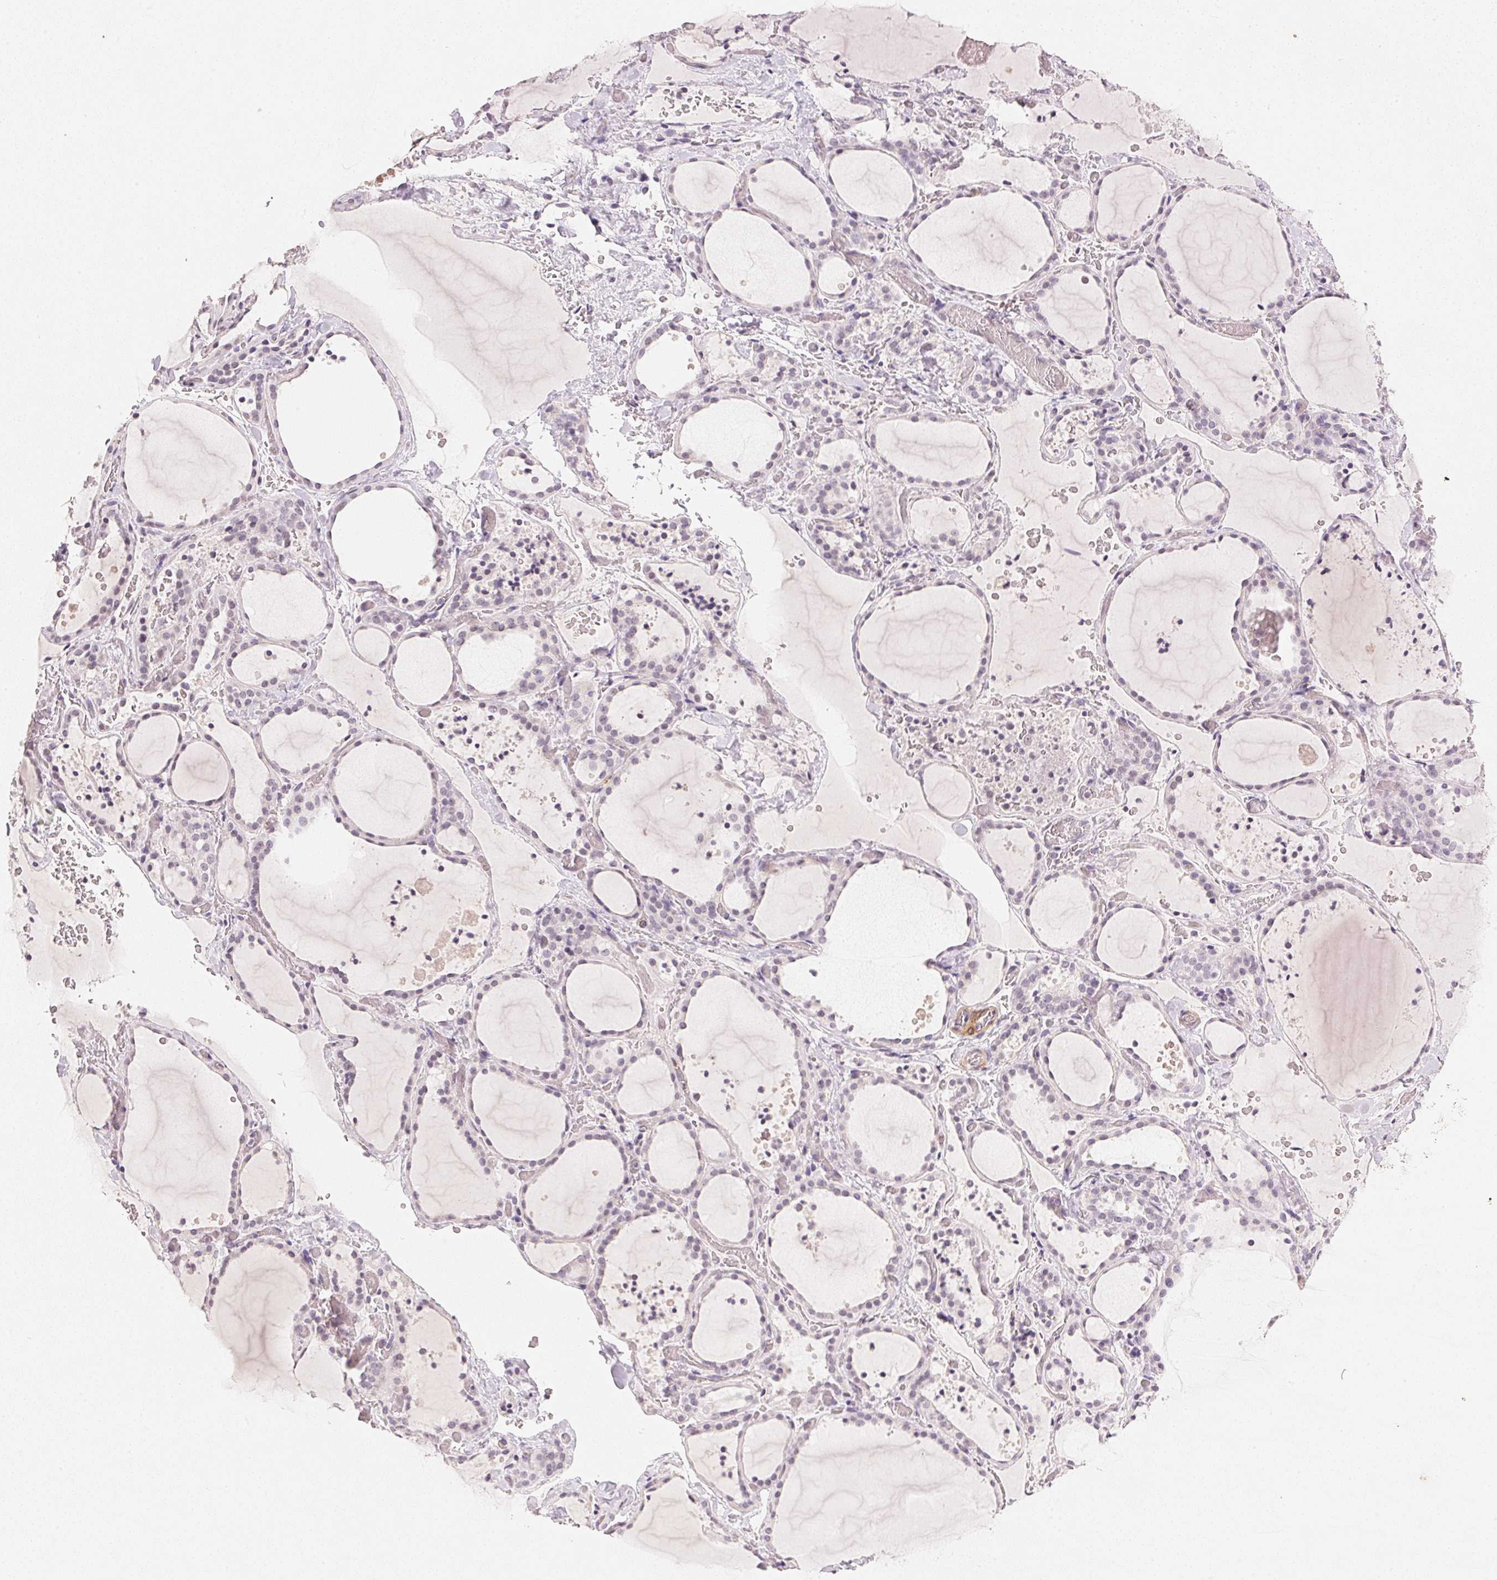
{"staining": {"intensity": "weak", "quantity": "25%-75%", "location": "cytoplasmic/membranous"}, "tissue": "thyroid gland", "cell_type": "Glandular cells", "image_type": "normal", "snomed": [{"axis": "morphology", "description": "Normal tissue, NOS"}, {"axis": "topography", "description": "Thyroid gland"}], "caption": "Thyroid gland stained with IHC exhibits weak cytoplasmic/membranous positivity in about 25%-75% of glandular cells. (brown staining indicates protein expression, while blue staining denotes nuclei).", "gene": "SMTN", "patient": {"sex": "female", "age": 36}}